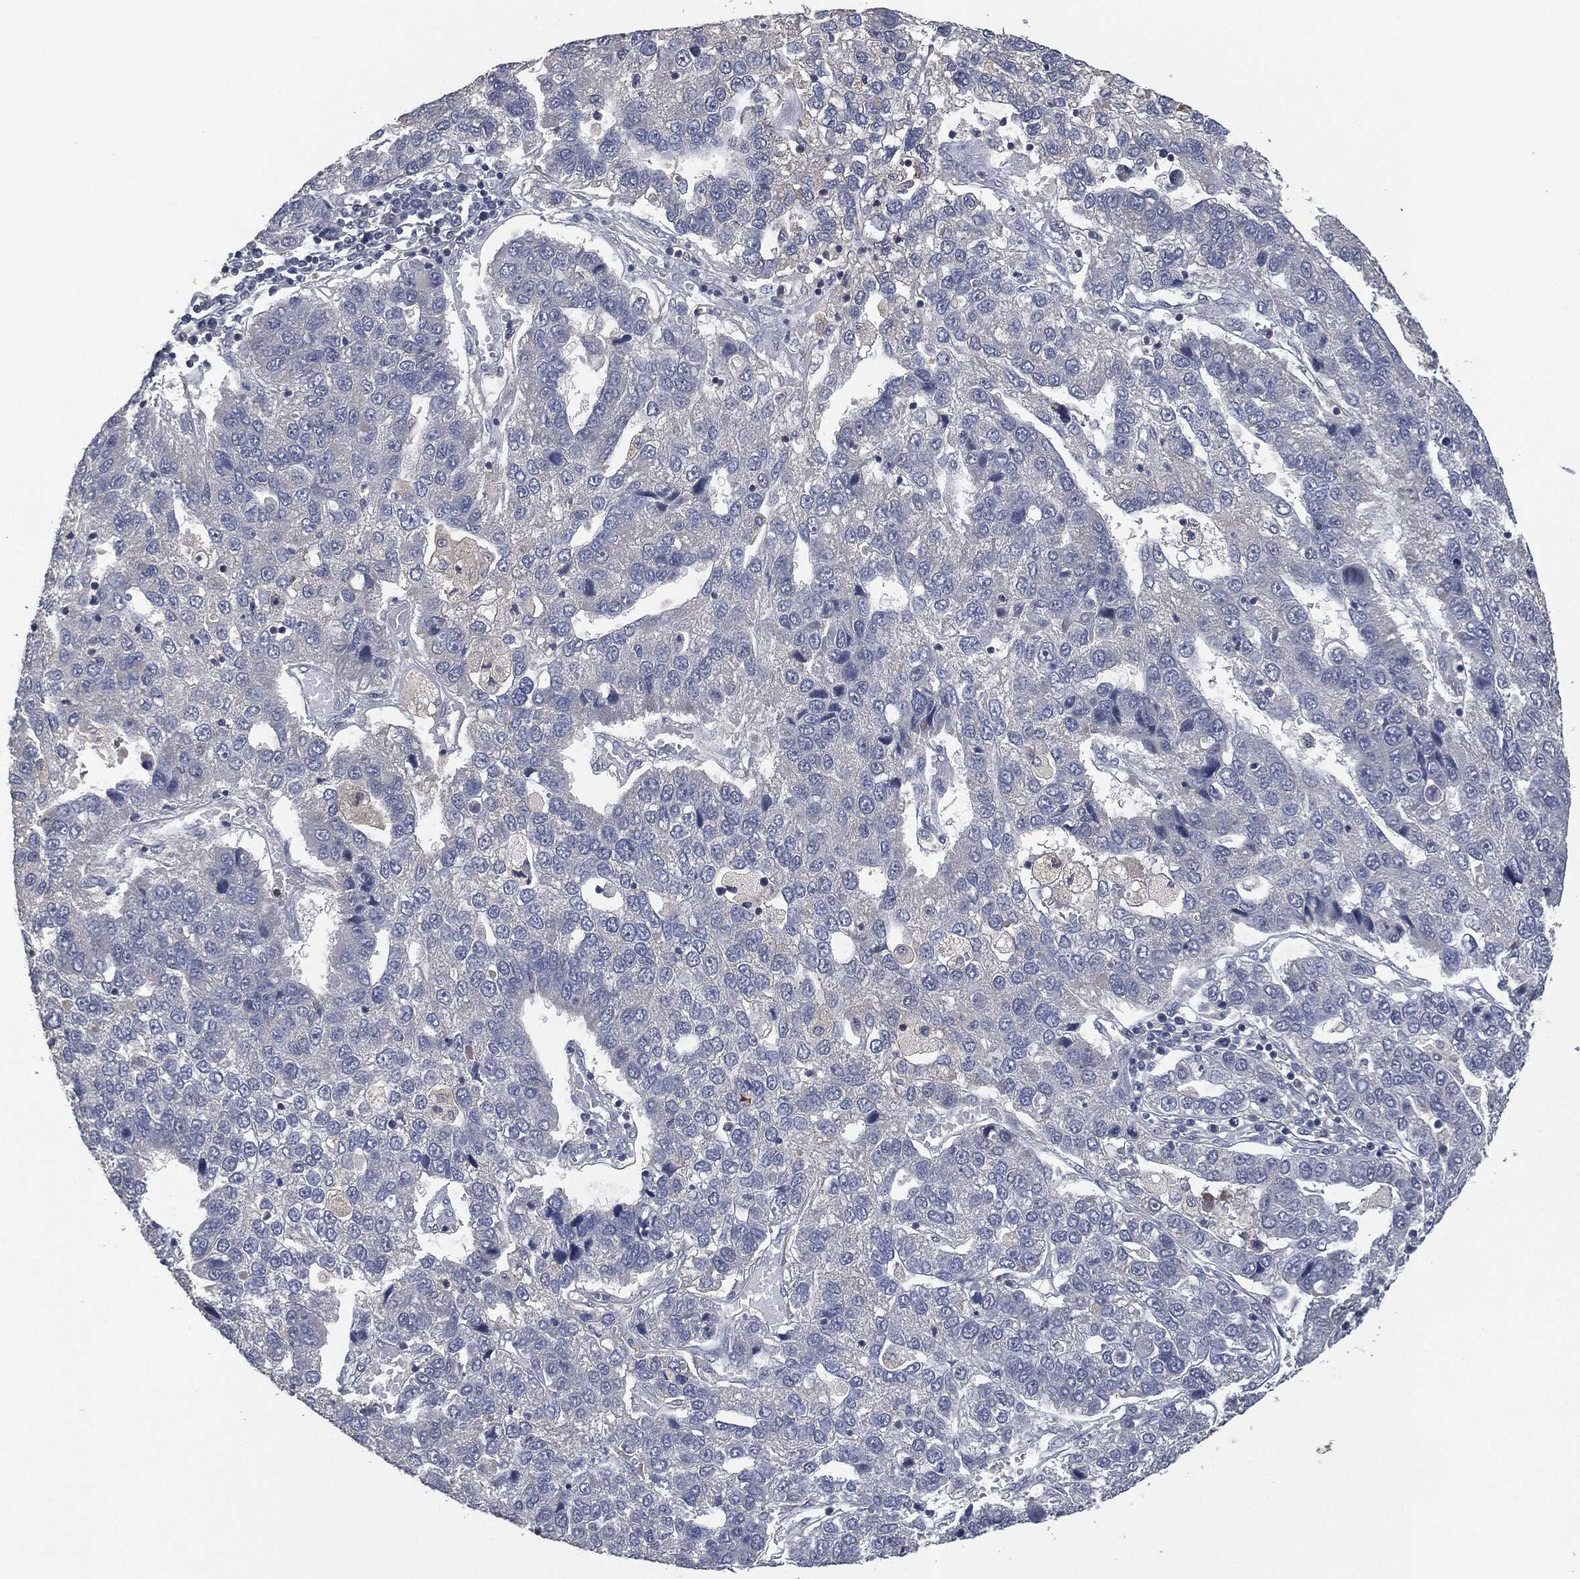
{"staining": {"intensity": "negative", "quantity": "none", "location": "none"}, "tissue": "pancreatic cancer", "cell_type": "Tumor cells", "image_type": "cancer", "snomed": [{"axis": "morphology", "description": "Adenocarcinoma, NOS"}, {"axis": "topography", "description": "Pancreas"}], "caption": "Immunohistochemical staining of human adenocarcinoma (pancreatic) shows no significant expression in tumor cells. The staining was performed using DAB (3,3'-diaminobenzidine) to visualize the protein expression in brown, while the nuclei were stained in blue with hematoxylin (Magnification: 20x).", "gene": "IL1RN", "patient": {"sex": "female", "age": 61}}